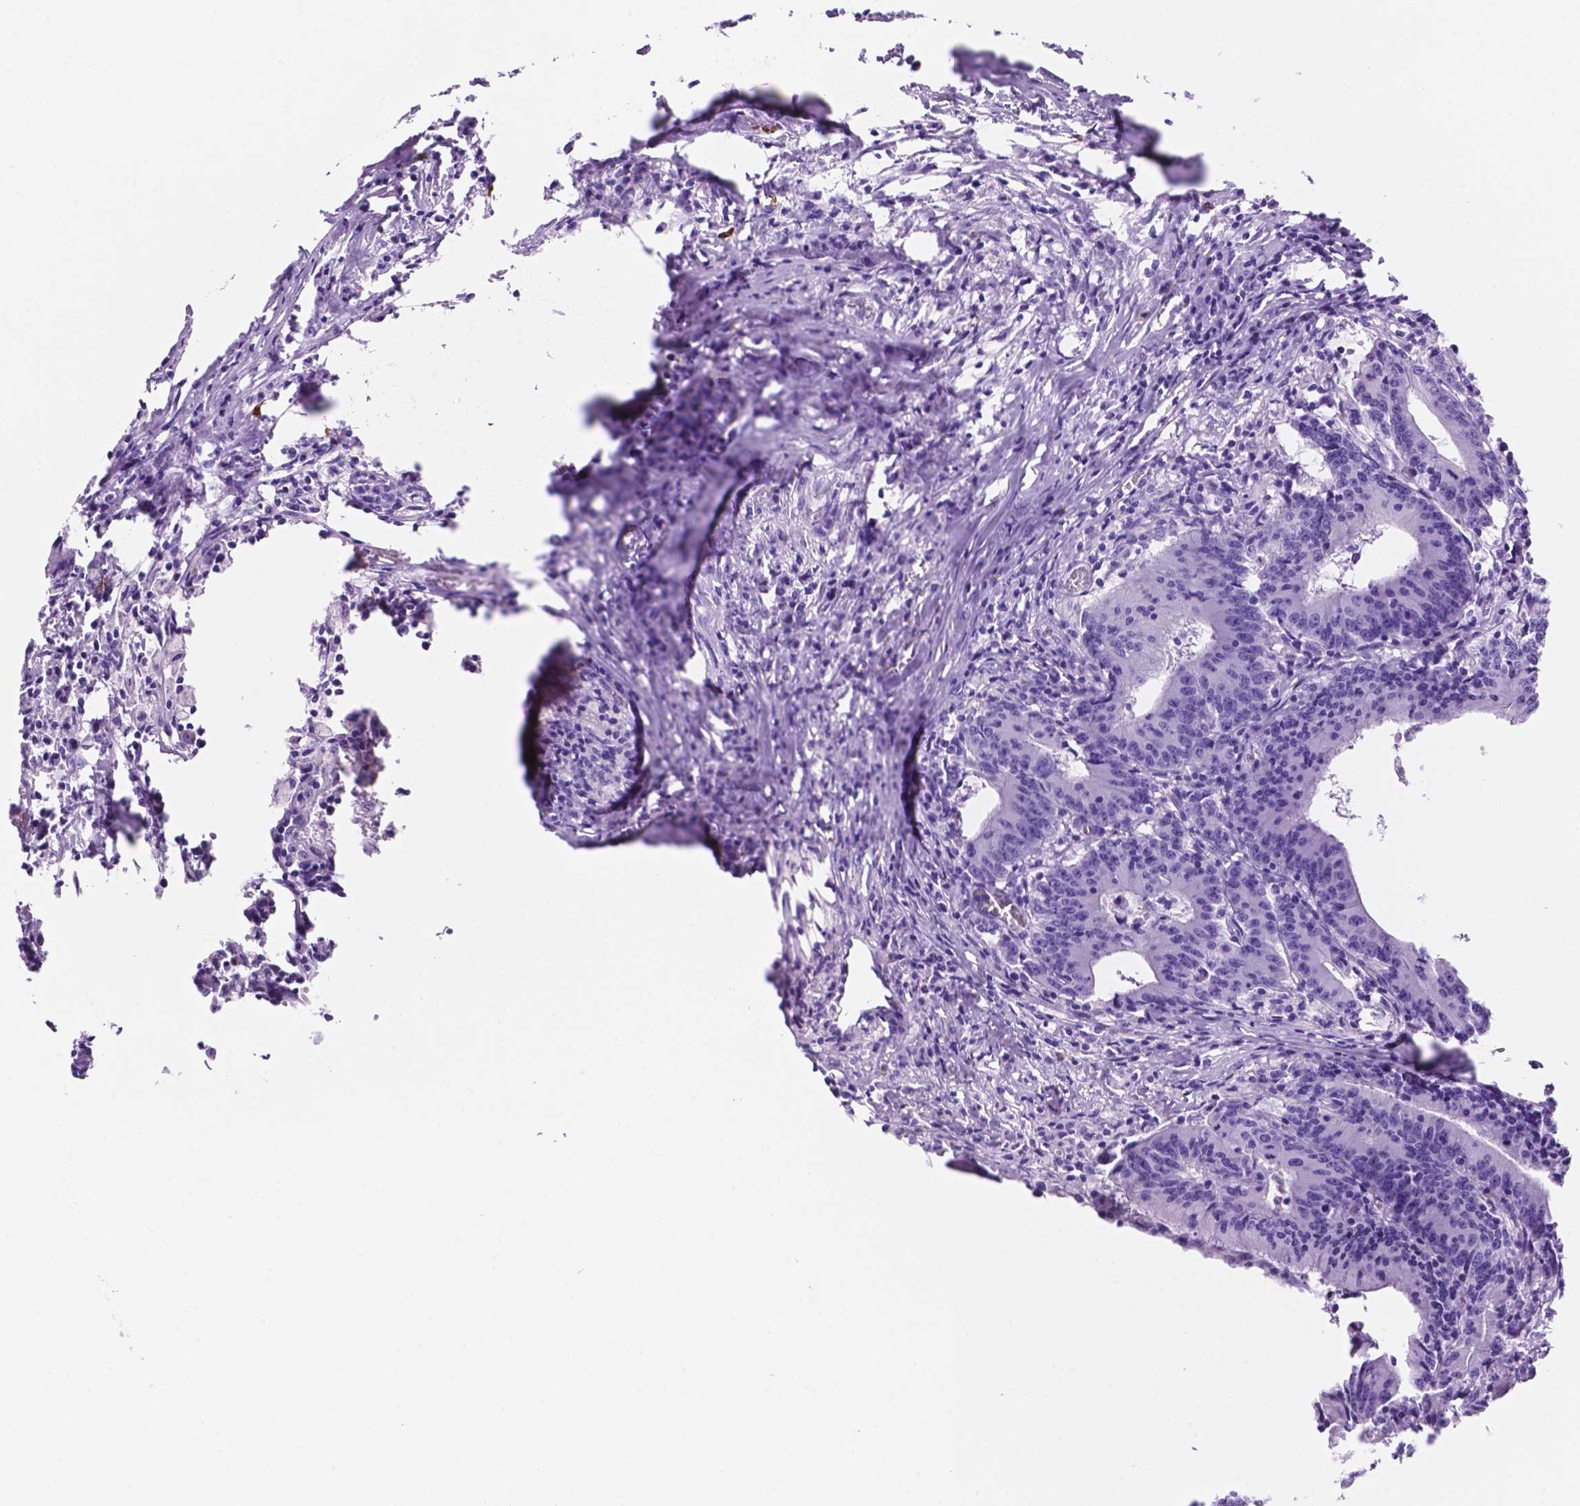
{"staining": {"intensity": "negative", "quantity": "none", "location": "none"}, "tissue": "colorectal cancer", "cell_type": "Tumor cells", "image_type": "cancer", "snomed": [{"axis": "morphology", "description": "Adenocarcinoma, NOS"}, {"axis": "topography", "description": "Colon"}], "caption": "Tumor cells show no significant protein staining in colorectal cancer (adenocarcinoma). Brightfield microscopy of immunohistochemistry stained with DAB (brown) and hematoxylin (blue), captured at high magnification.", "gene": "FOXB2", "patient": {"sex": "female", "age": 78}}